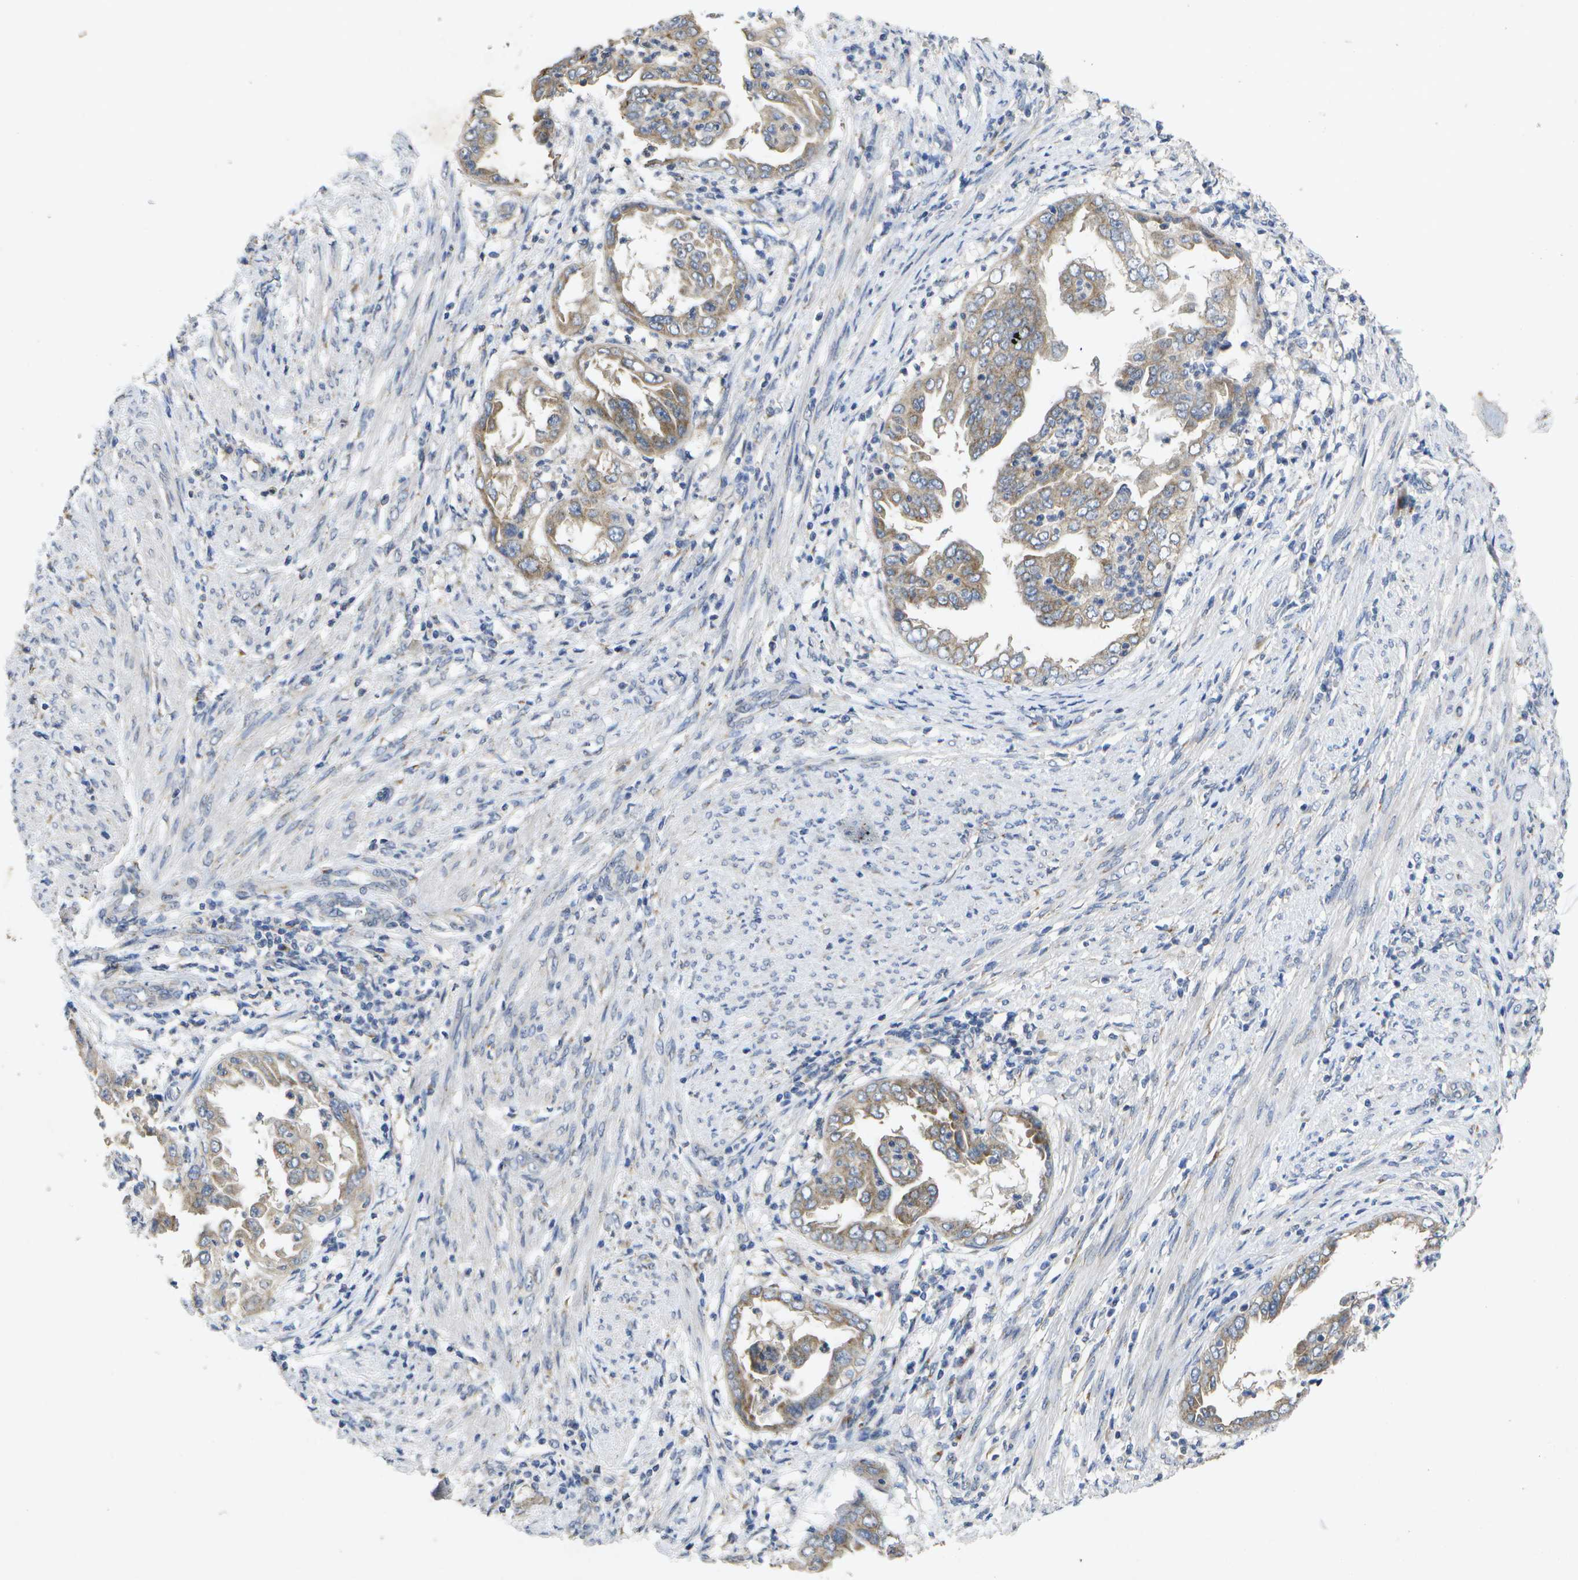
{"staining": {"intensity": "weak", "quantity": ">75%", "location": "cytoplasmic/membranous"}, "tissue": "endometrial cancer", "cell_type": "Tumor cells", "image_type": "cancer", "snomed": [{"axis": "morphology", "description": "Adenocarcinoma, NOS"}, {"axis": "topography", "description": "Endometrium"}], "caption": "IHC photomicrograph of neoplastic tissue: human endometrial cancer (adenocarcinoma) stained using IHC shows low levels of weak protein expression localized specifically in the cytoplasmic/membranous of tumor cells, appearing as a cytoplasmic/membranous brown color.", "gene": "KDELR1", "patient": {"sex": "female", "age": 85}}